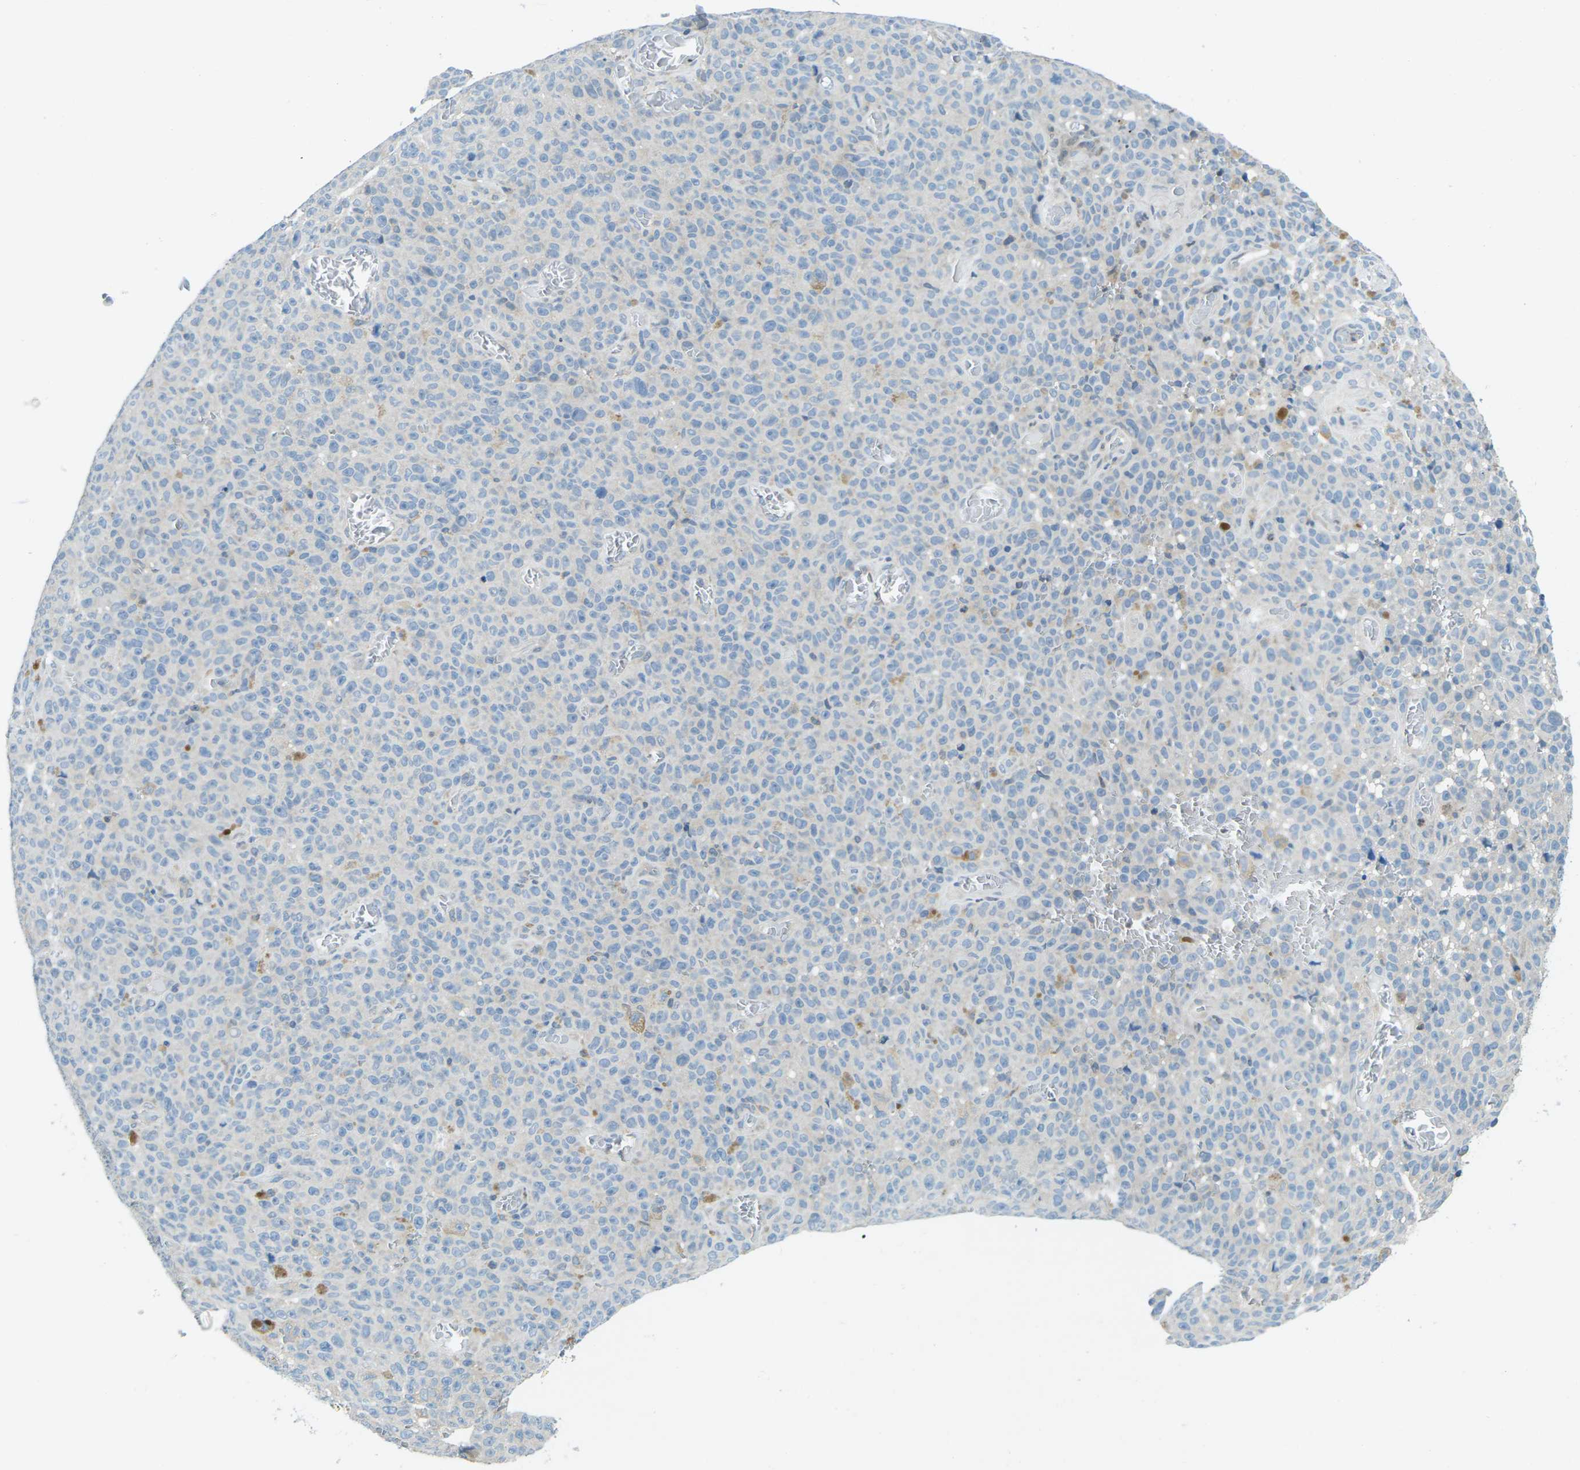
{"staining": {"intensity": "negative", "quantity": "none", "location": "none"}, "tissue": "melanoma", "cell_type": "Tumor cells", "image_type": "cancer", "snomed": [{"axis": "morphology", "description": "Malignant melanoma, NOS"}, {"axis": "topography", "description": "Skin"}], "caption": "This is a histopathology image of immunohistochemistry (IHC) staining of malignant melanoma, which shows no positivity in tumor cells.", "gene": "NANOS2", "patient": {"sex": "female", "age": 82}}